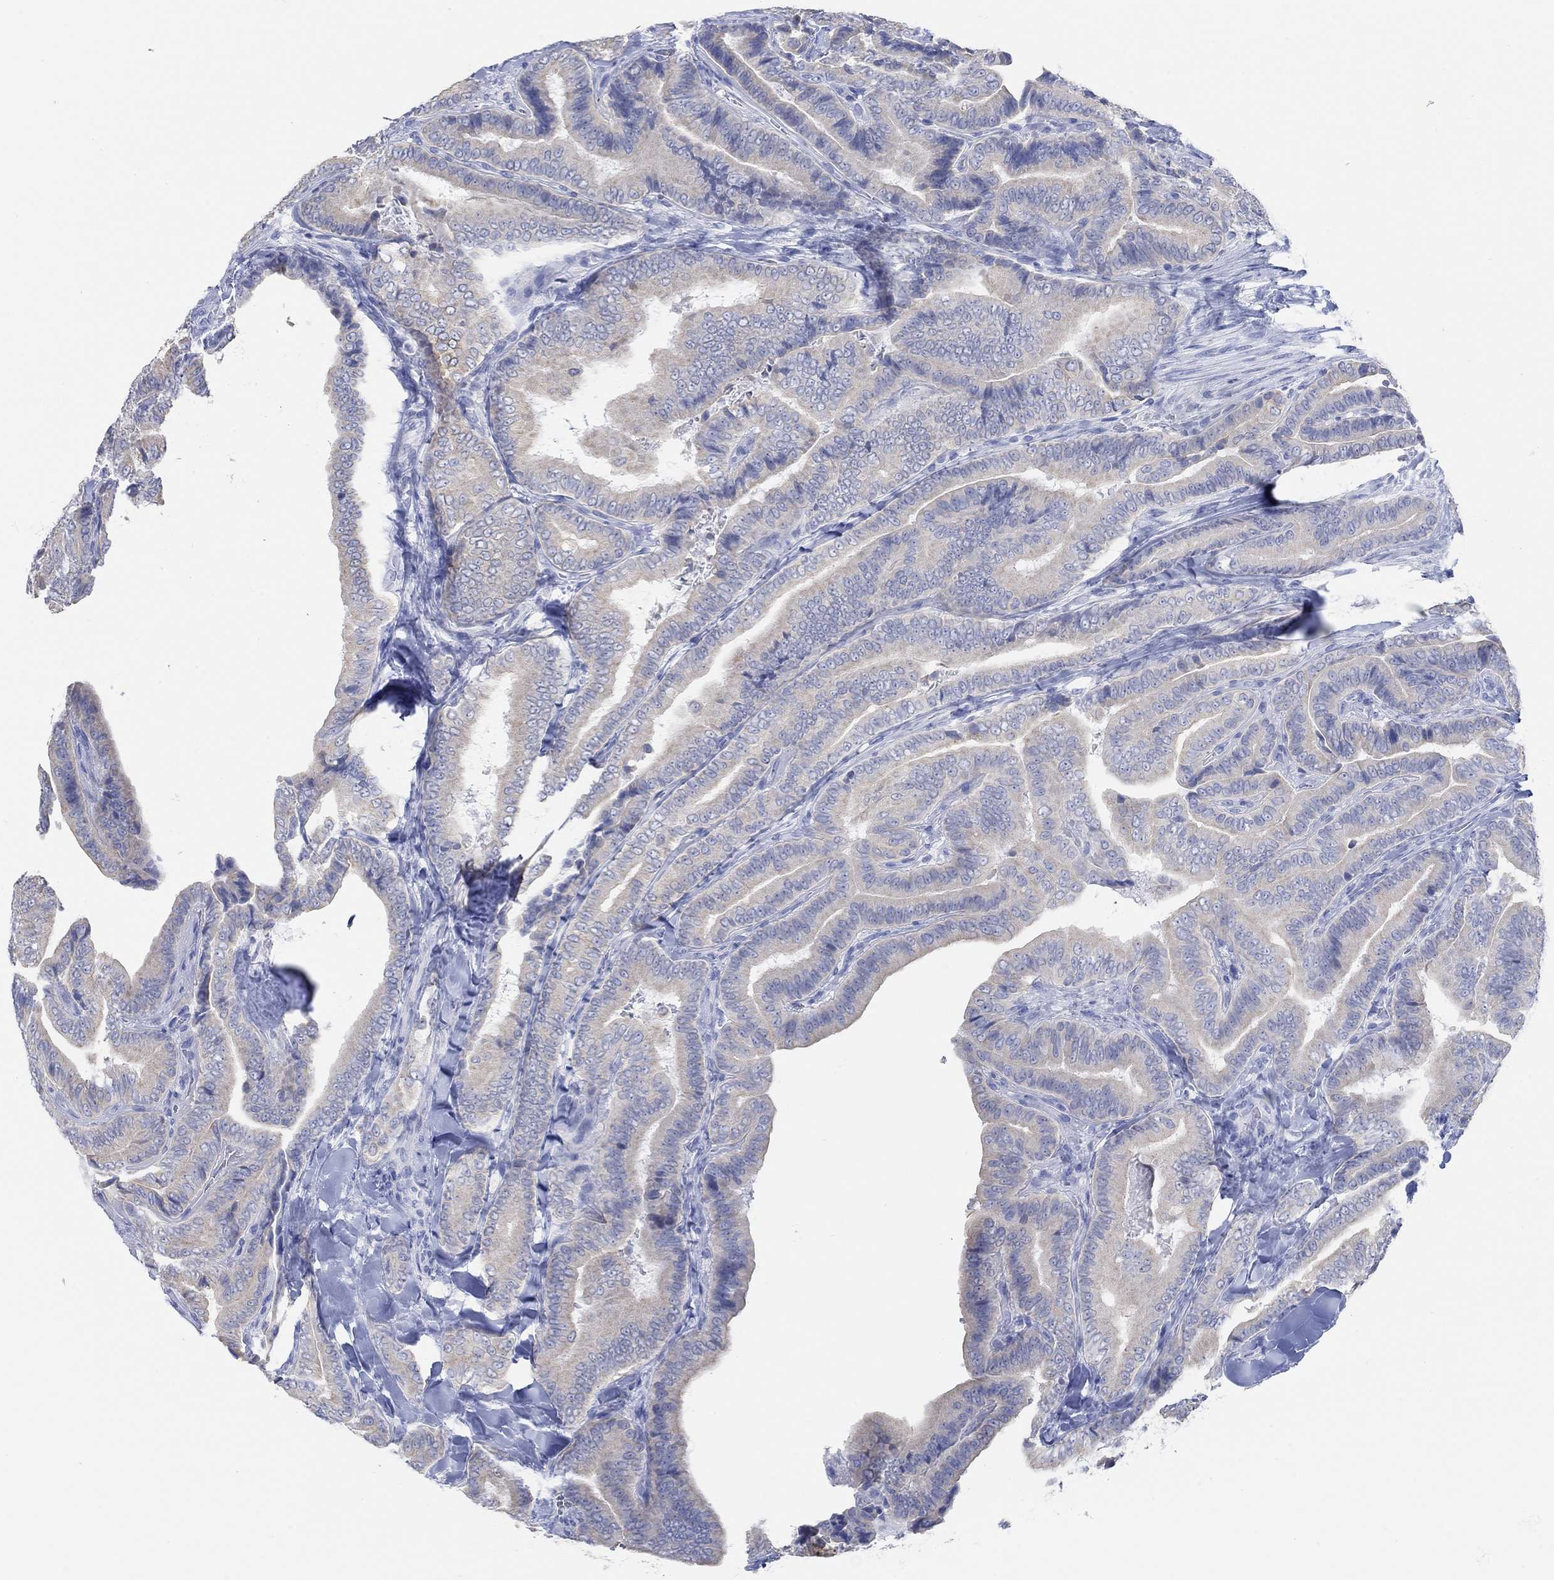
{"staining": {"intensity": "negative", "quantity": "none", "location": "none"}, "tissue": "thyroid cancer", "cell_type": "Tumor cells", "image_type": "cancer", "snomed": [{"axis": "morphology", "description": "Papillary adenocarcinoma, NOS"}, {"axis": "topography", "description": "Thyroid gland"}], "caption": "There is no significant positivity in tumor cells of thyroid cancer.", "gene": "AK8", "patient": {"sex": "male", "age": 61}}